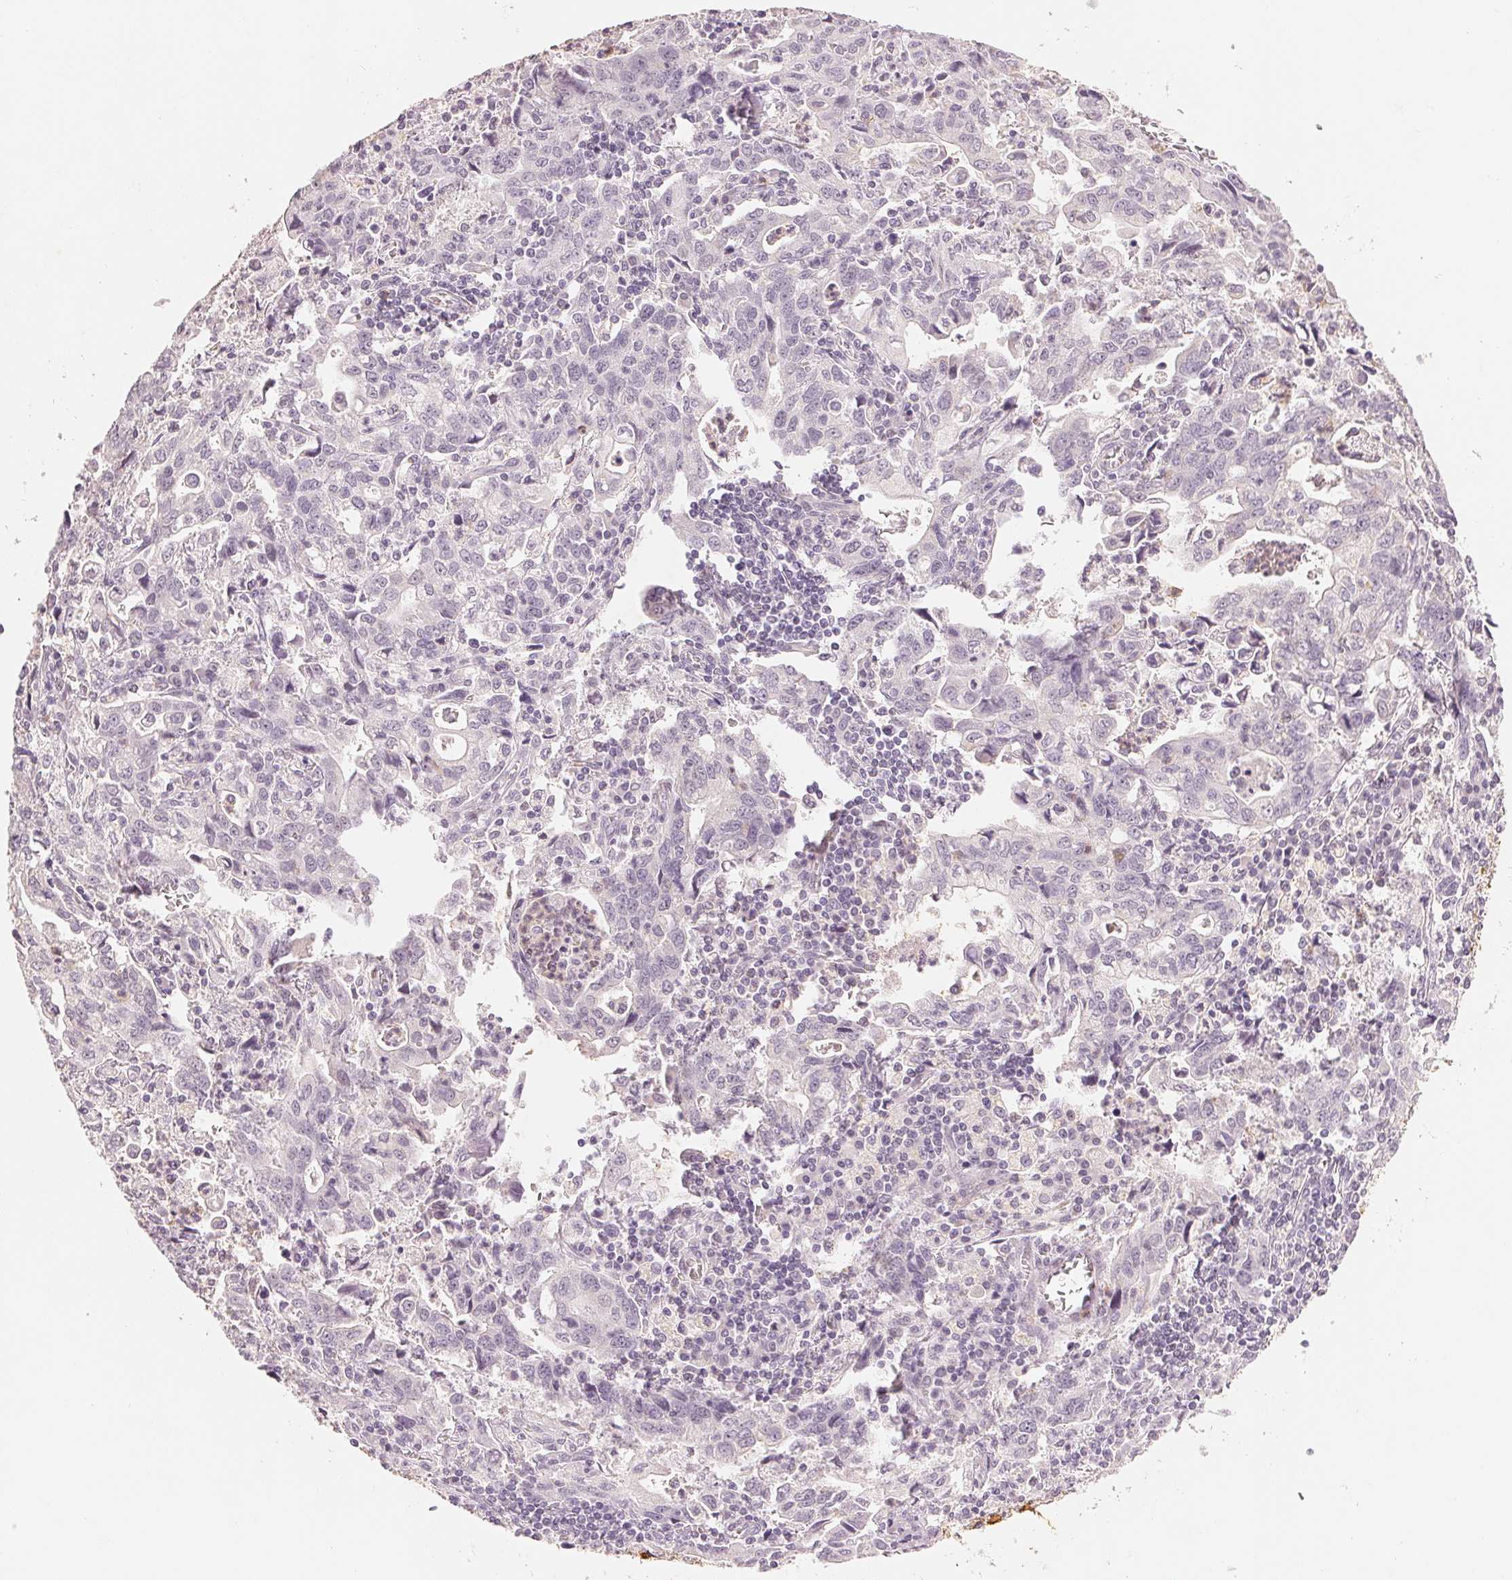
{"staining": {"intensity": "negative", "quantity": "none", "location": "none"}, "tissue": "stomach cancer", "cell_type": "Tumor cells", "image_type": "cancer", "snomed": [{"axis": "morphology", "description": "Adenocarcinoma, NOS"}, {"axis": "topography", "description": "Stomach, upper"}], "caption": "Stomach cancer (adenocarcinoma) was stained to show a protein in brown. There is no significant expression in tumor cells.", "gene": "SMTN", "patient": {"sex": "male", "age": 85}}